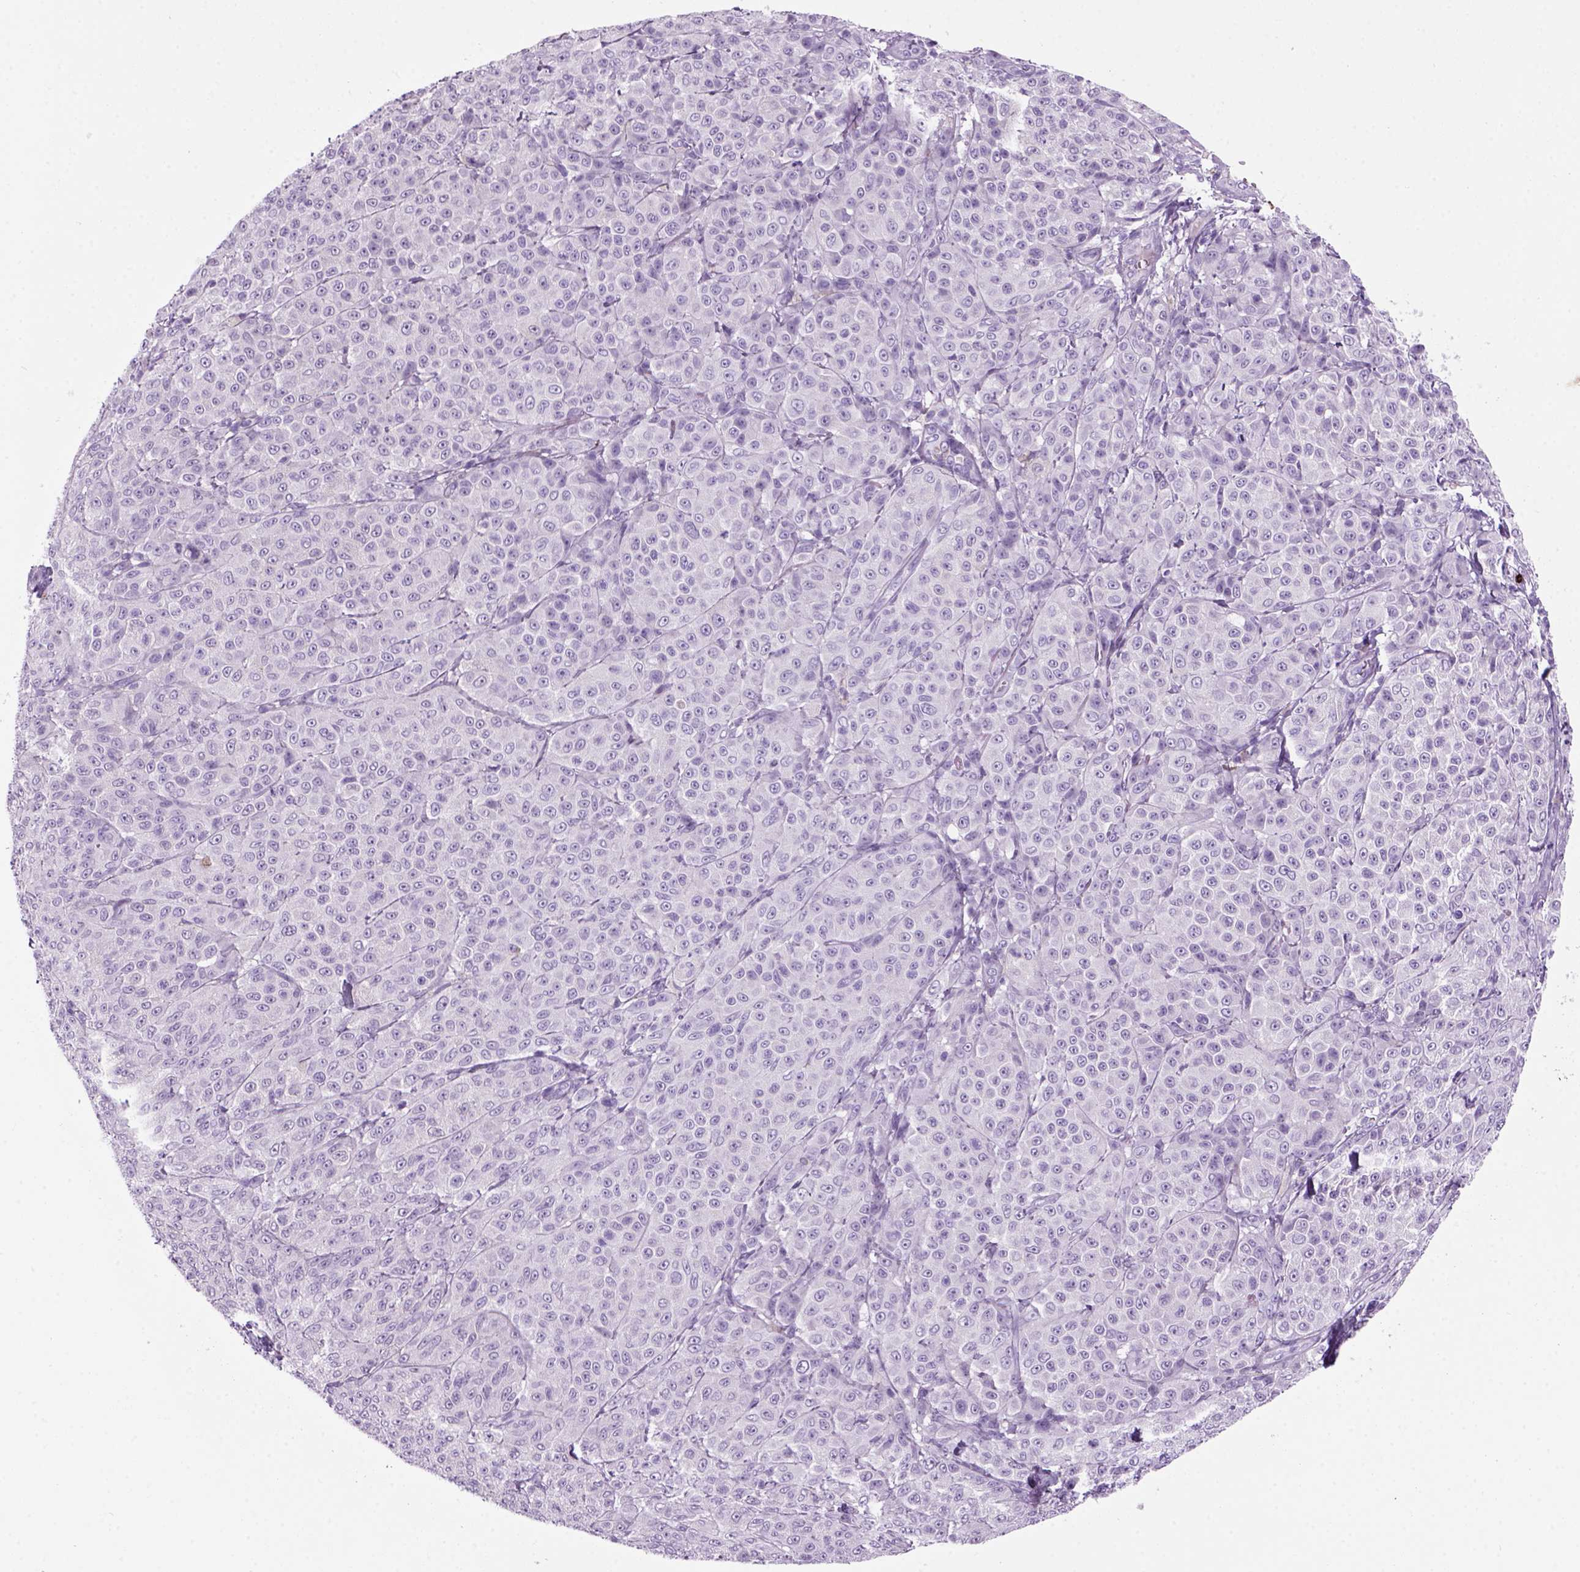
{"staining": {"intensity": "negative", "quantity": "none", "location": "none"}, "tissue": "melanoma", "cell_type": "Tumor cells", "image_type": "cancer", "snomed": [{"axis": "morphology", "description": "Malignant melanoma, NOS"}, {"axis": "topography", "description": "Skin"}], "caption": "This is an immunohistochemistry (IHC) photomicrograph of malignant melanoma. There is no staining in tumor cells.", "gene": "MZB1", "patient": {"sex": "male", "age": 89}}